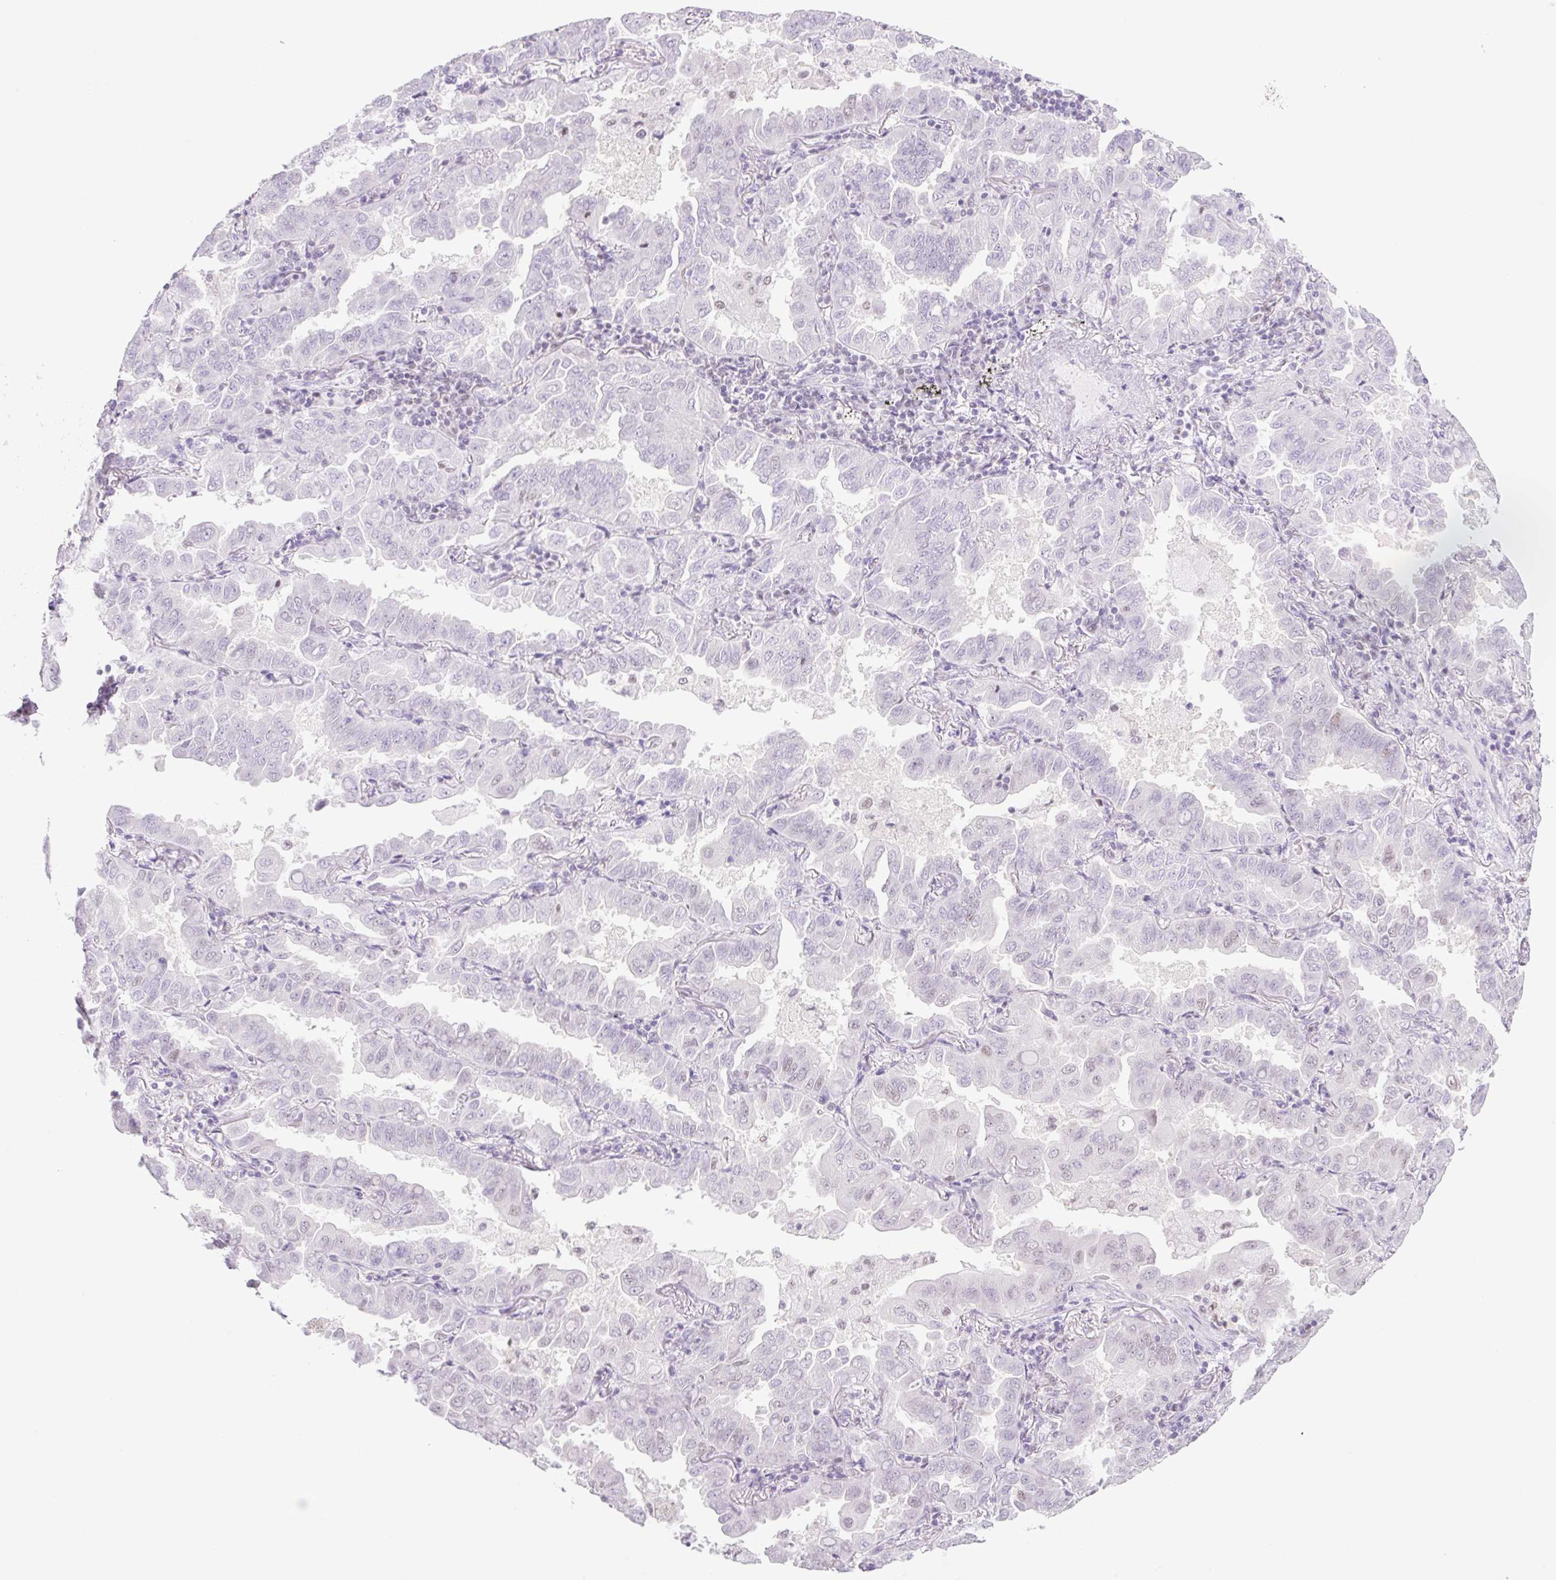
{"staining": {"intensity": "weak", "quantity": "<25%", "location": "nuclear"}, "tissue": "lung cancer", "cell_type": "Tumor cells", "image_type": "cancer", "snomed": [{"axis": "morphology", "description": "Adenocarcinoma, NOS"}, {"axis": "topography", "description": "Lung"}], "caption": "A histopathology image of human adenocarcinoma (lung) is negative for staining in tumor cells. (DAB IHC, high magnification).", "gene": "TLE3", "patient": {"sex": "male", "age": 64}}